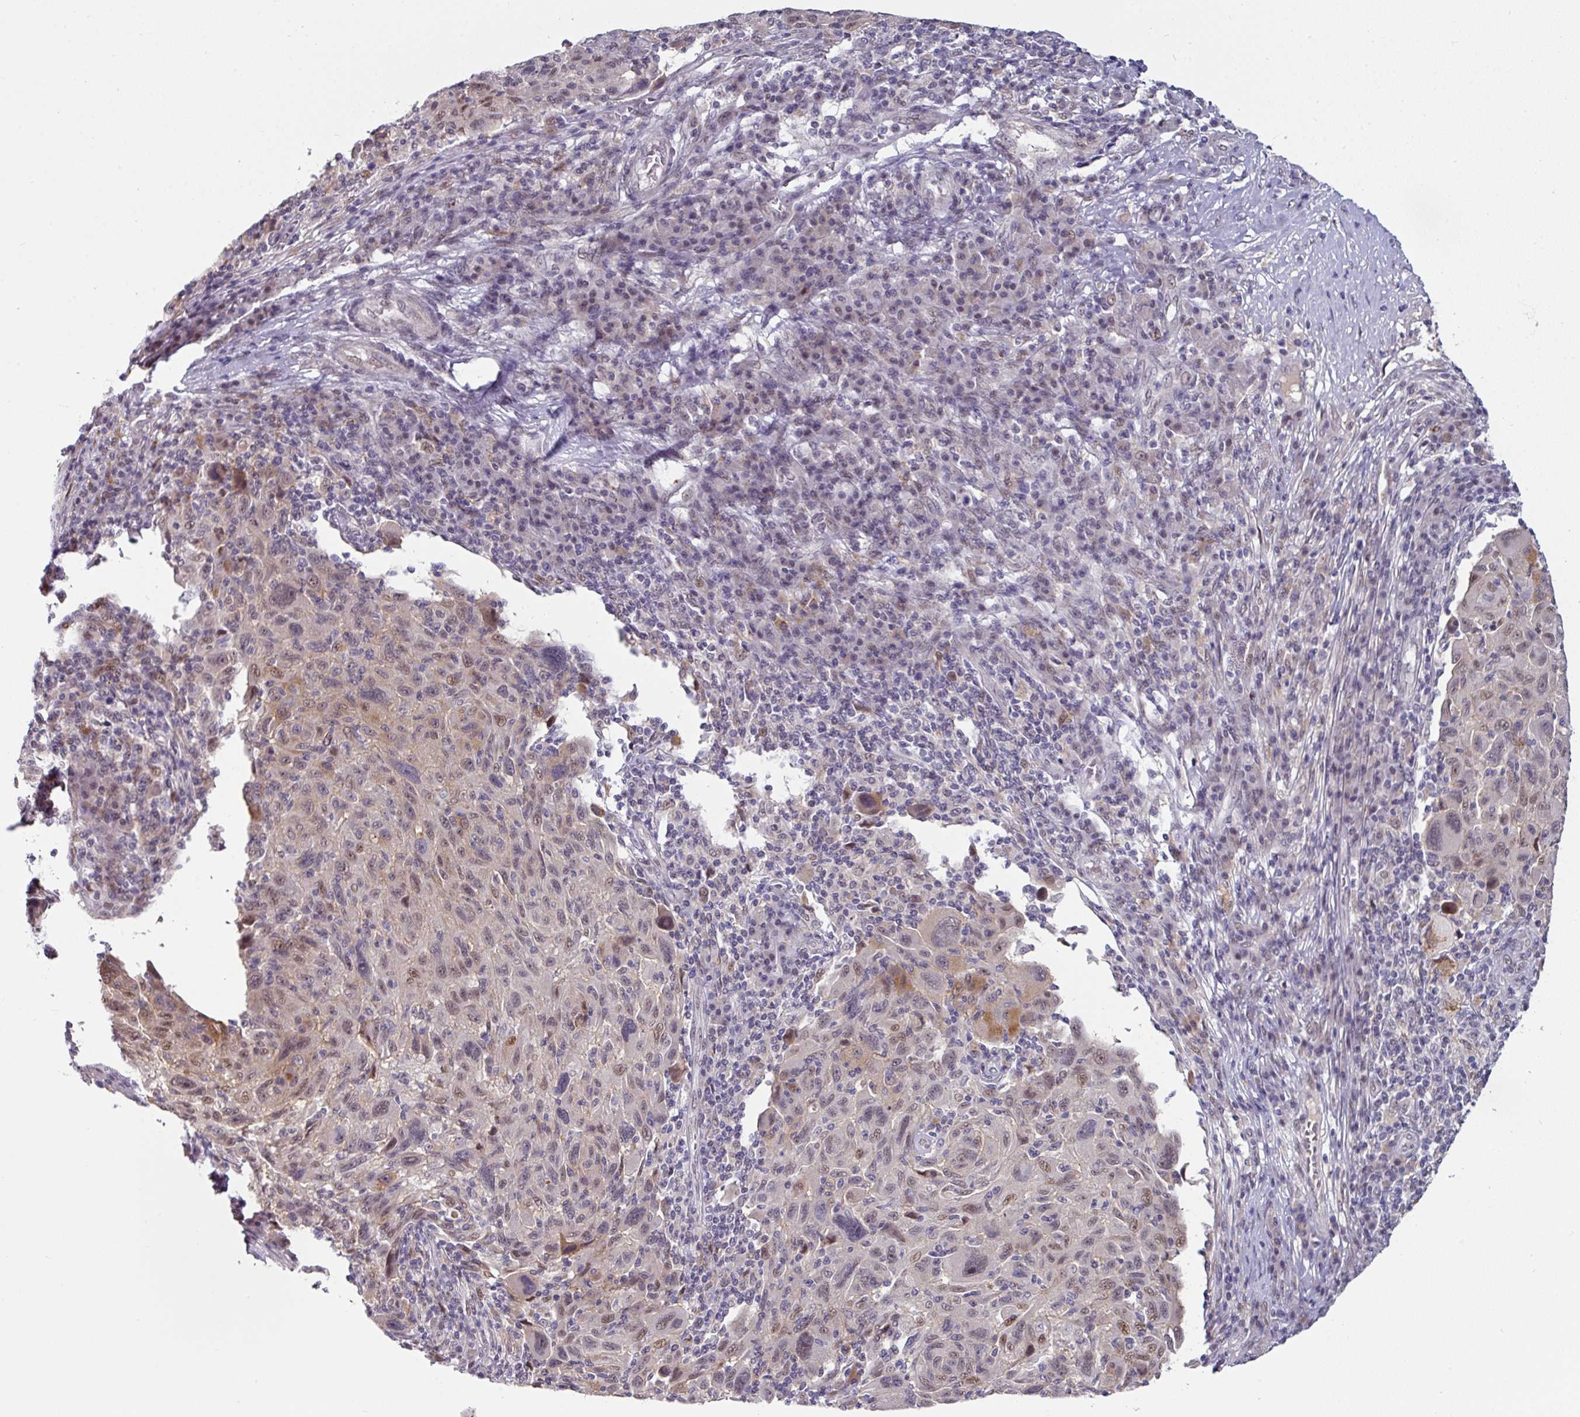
{"staining": {"intensity": "moderate", "quantity": "25%-75%", "location": "nuclear"}, "tissue": "melanoma", "cell_type": "Tumor cells", "image_type": "cancer", "snomed": [{"axis": "morphology", "description": "Malignant melanoma, NOS"}, {"axis": "topography", "description": "Skin"}], "caption": "Immunohistochemical staining of human malignant melanoma demonstrates medium levels of moderate nuclear protein expression in approximately 25%-75% of tumor cells. The staining was performed using DAB (3,3'-diaminobenzidine), with brown indicating positive protein expression. Nuclei are stained blue with hematoxylin.", "gene": "SWSAP1", "patient": {"sex": "male", "age": 53}}